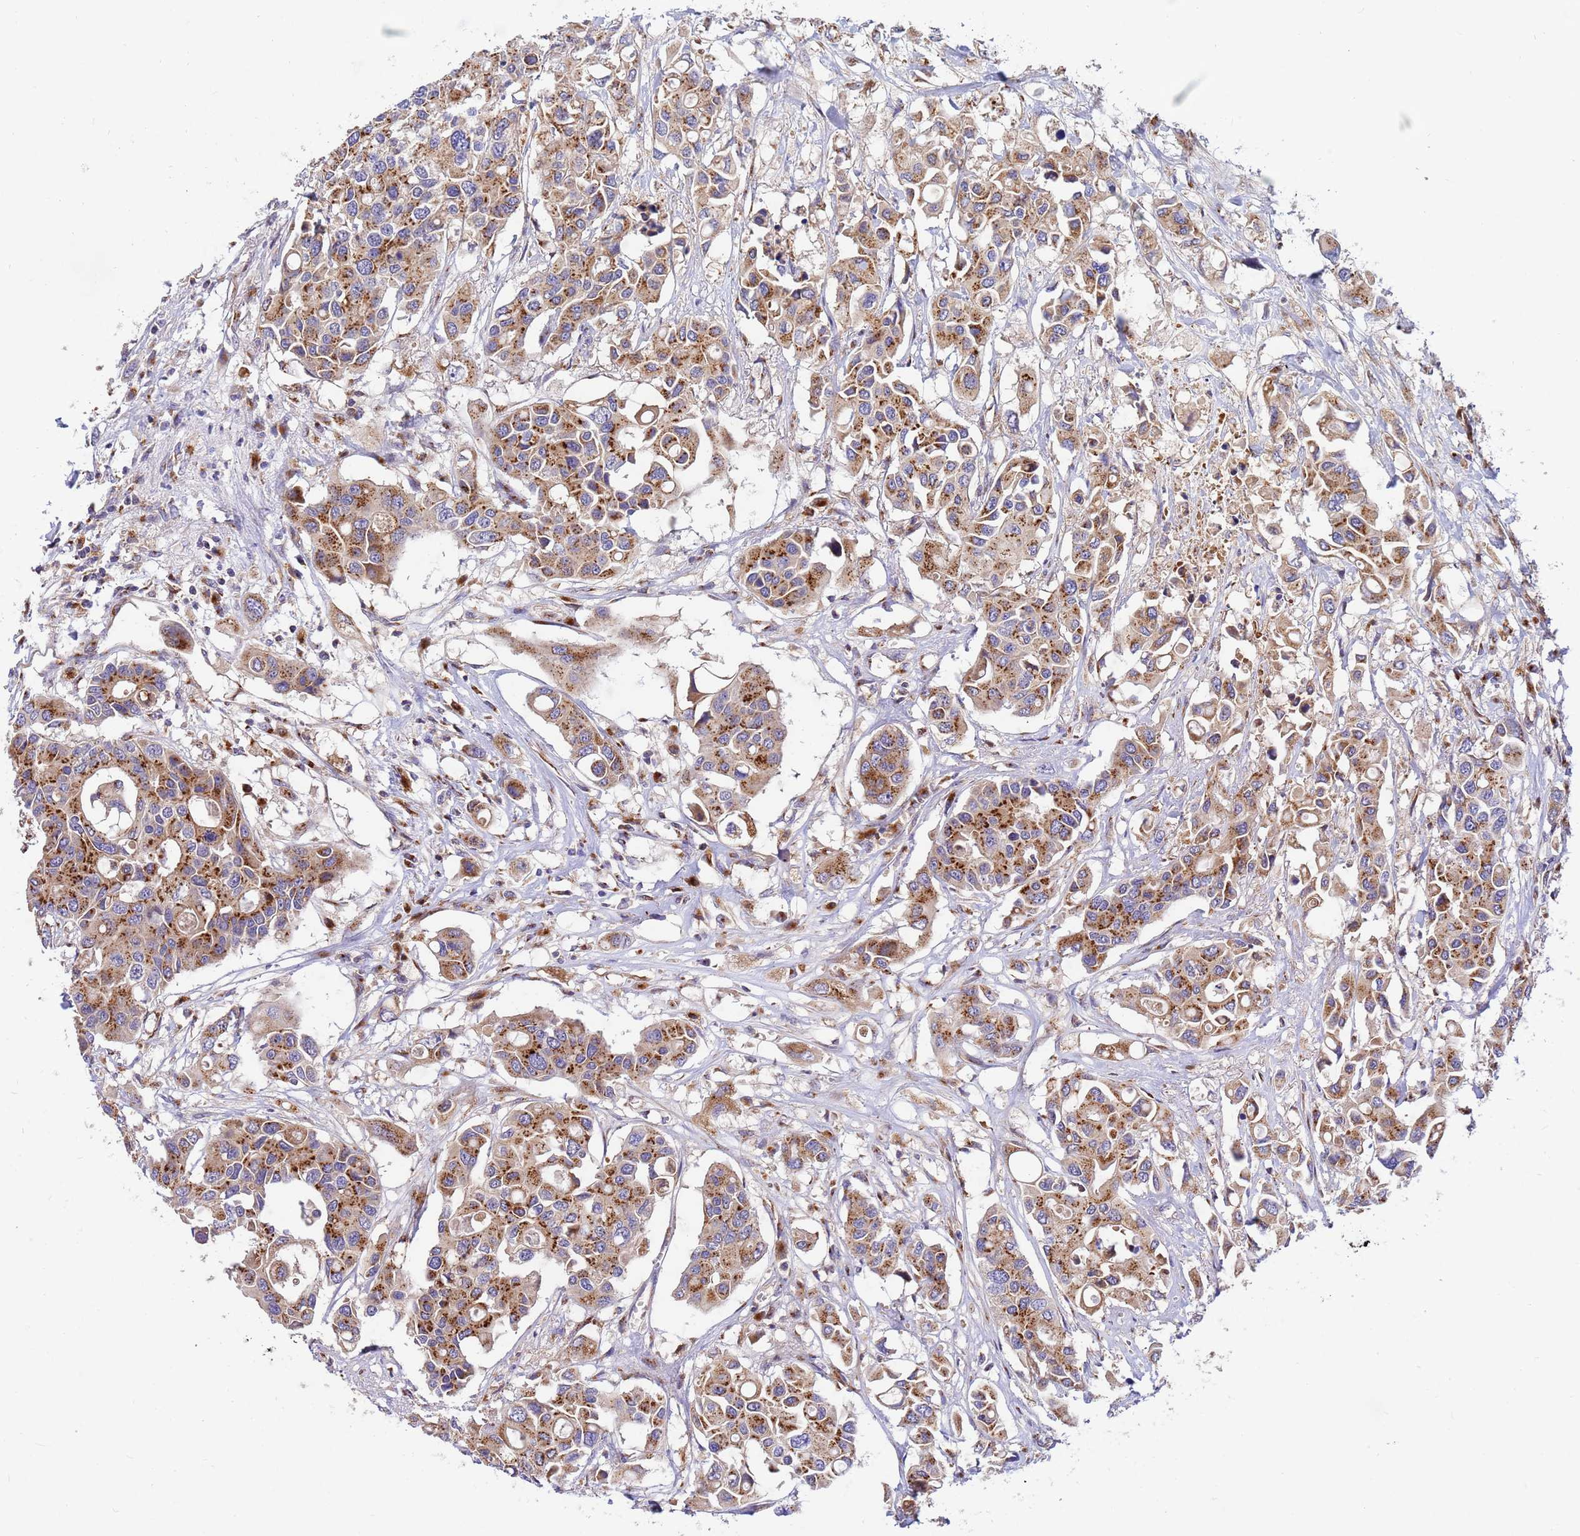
{"staining": {"intensity": "moderate", "quantity": ">75%", "location": "cytoplasmic/membranous"}, "tissue": "colorectal cancer", "cell_type": "Tumor cells", "image_type": "cancer", "snomed": [{"axis": "morphology", "description": "Adenocarcinoma, NOS"}, {"axis": "topography", "description": "Colon"}], "caption": "Moderate cytoplasmic/membranous expression is seen in about >75% of tumor cells in colorectal cancer (adenocarcinoma).", "gene": "HPS3", "patient": {"sex": "male", "age": 77}}